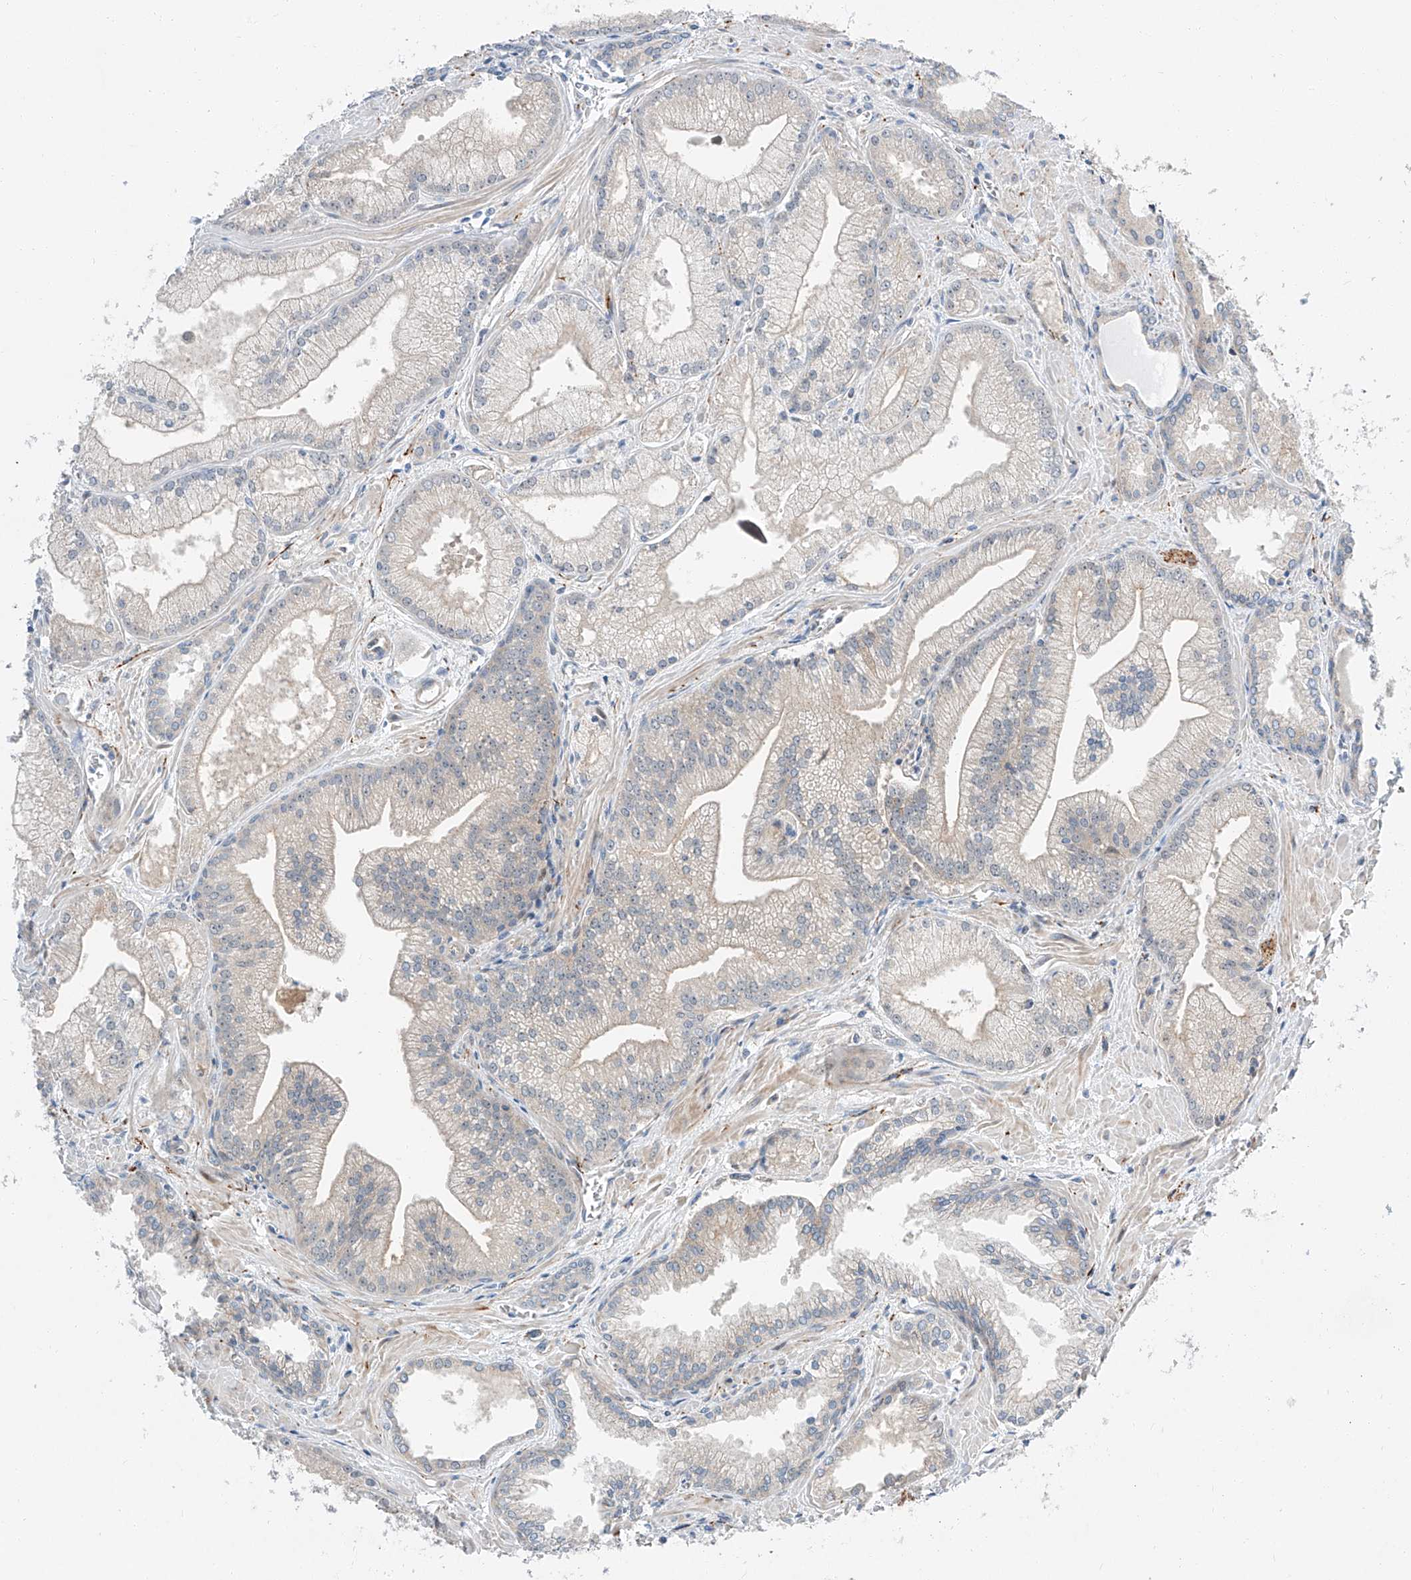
{"staining": {"intensity": "negative", "quantity": "none", "location": "none"}, "tissue": "prostate cancer", "cell_type": "Tumor cells", "image_type": "cancer", "snomed": [{"axis": "morphology", "description": "Adenocarcinoma, Low grade"}, {"axis": "topography", "description": "Prostate"}], "caption": "Tumor cells show no significant protein expression in prostate low-grade adenocarcinoma. (DAB (3,3'-diaminobenzidine) IHC with hematoxylin counter stain).", "gene": "CLDND1", "patient": {"sex": "male", "age": 67}}